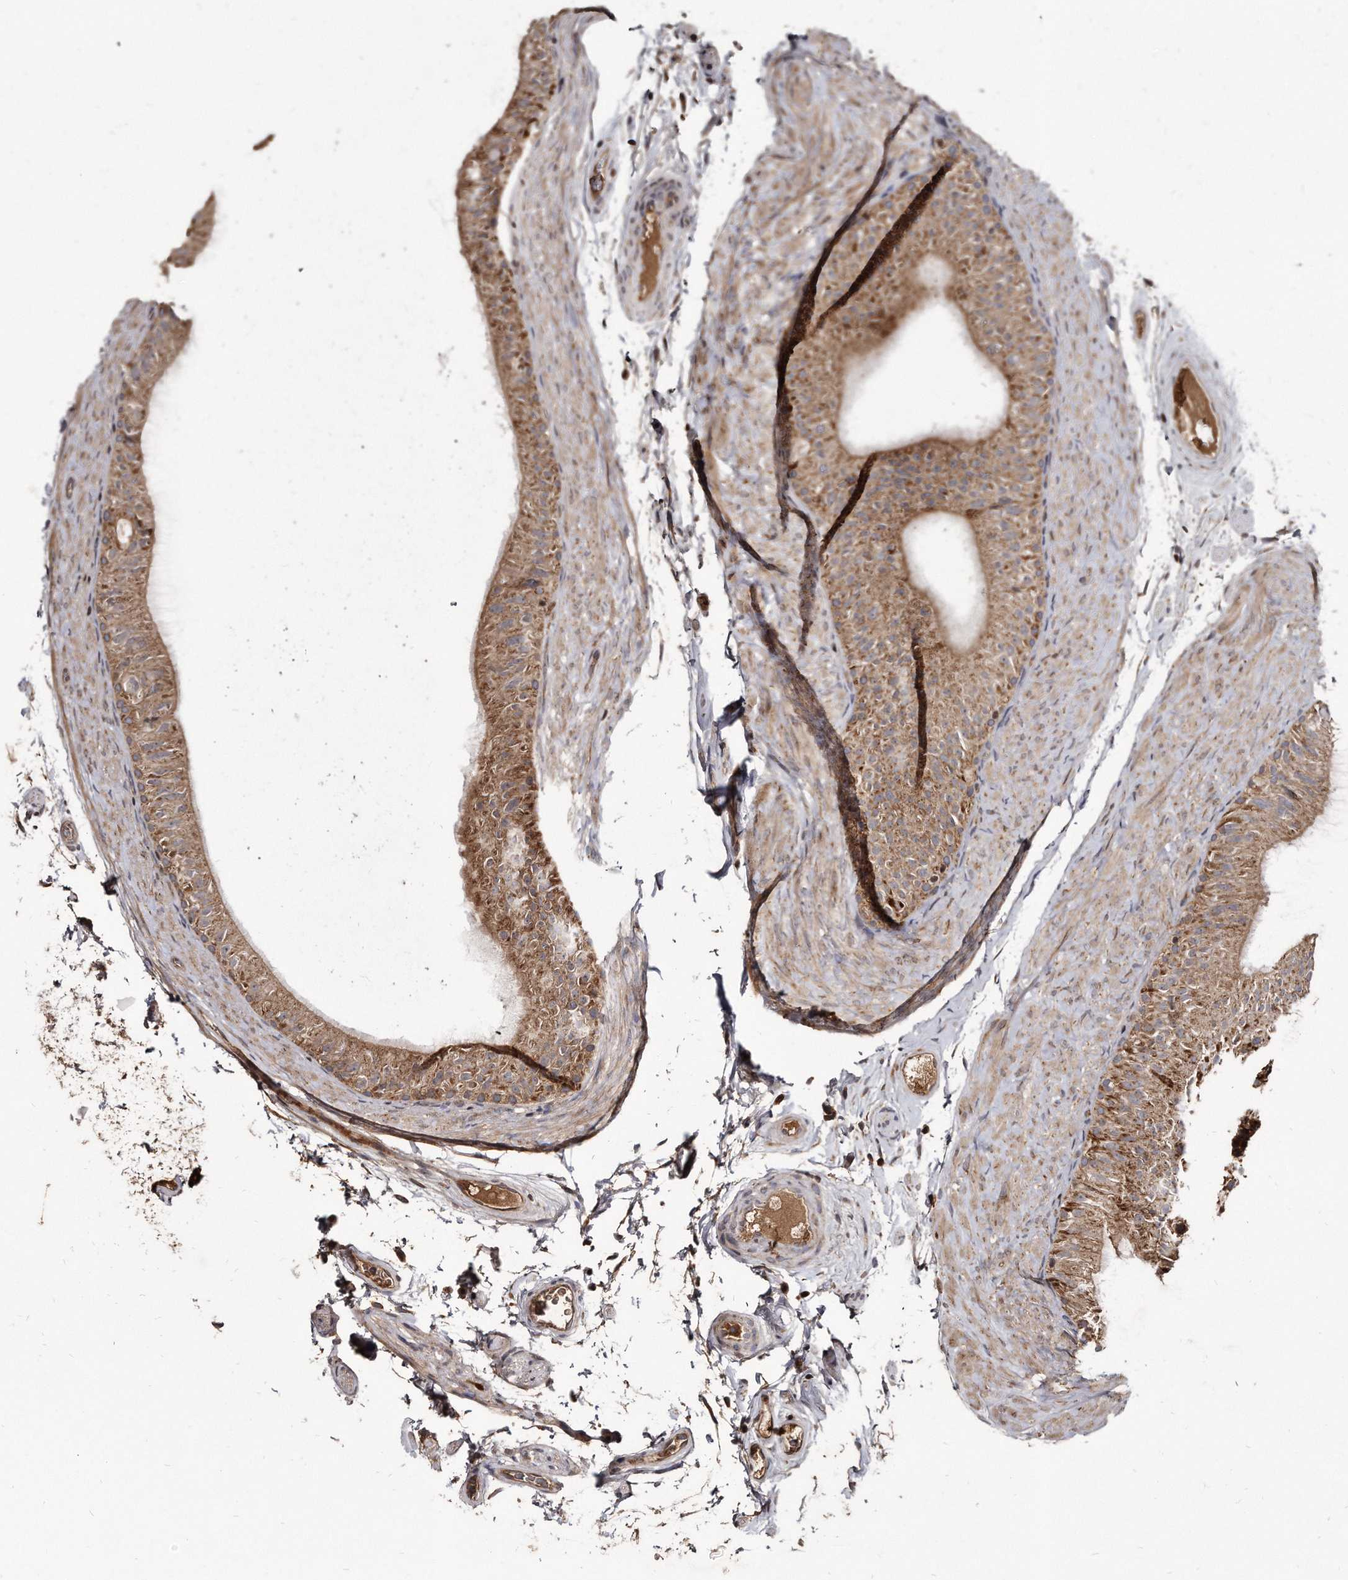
{"staining": {"intensity": "moderate", "quantity": ">75%", "location": "cytoplasmic/membranous"}, "tissue": "epididymis", "cell_type": "Glandular cells", "image_type": "normal", "snomed": [{"axis": "morphology", "description": "Normal tissue, NOS"}, {"axis": "topography", "description": "Epididymis"}], "caption": "This is an image of immunohistochemistry (IHC) staining of benign epididymis, which shows moderate positivity in the cytoplasmic/membranous of glandular cells.", "gene": "FAM136A", "patient": {"sex": "male", "age": 49}}